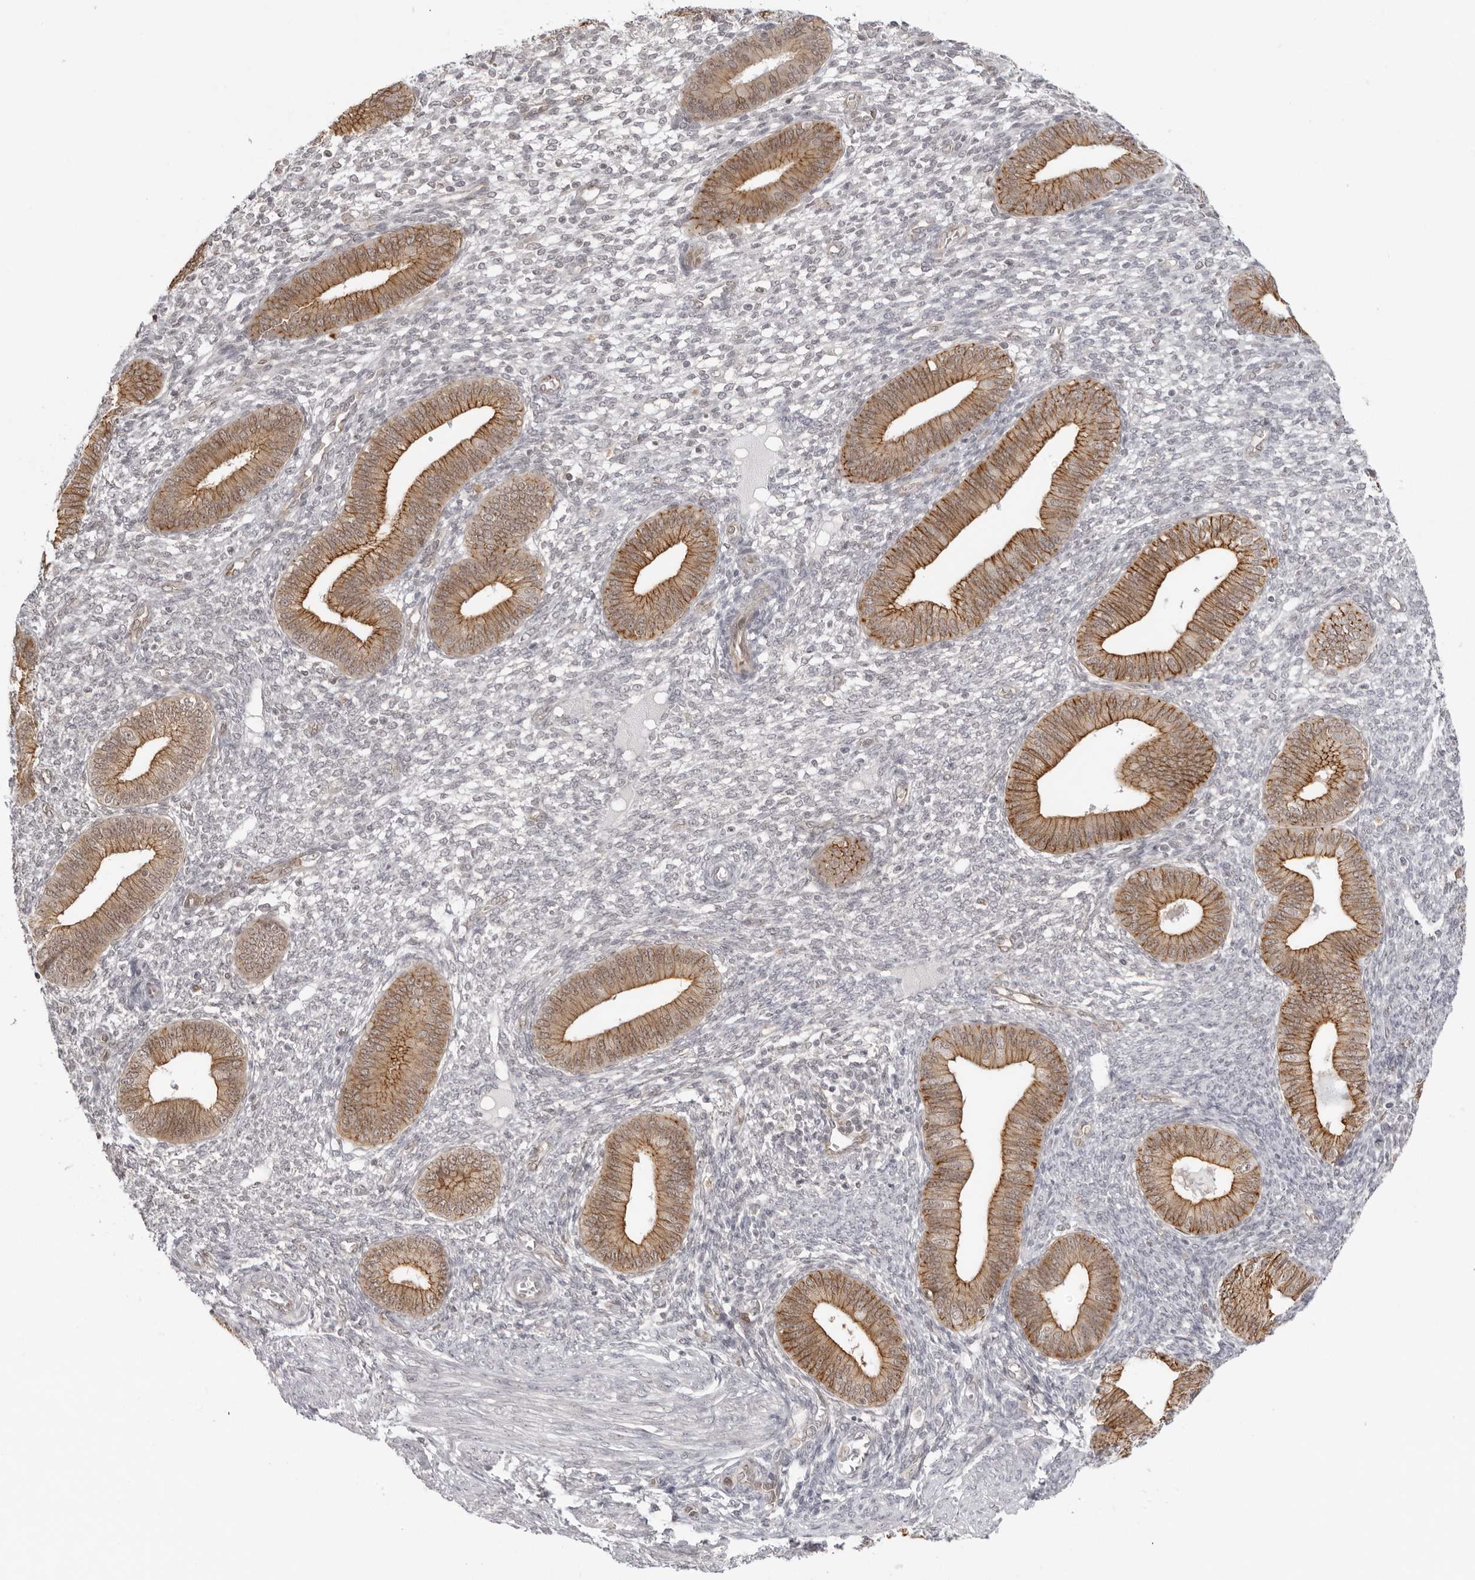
{"staining": {"intensity": "negative", "quantity": "none", "location": "none"}, "tissue": "endometrium", "cell_type": "Cells in endometrial stroma", "image_type": "normal", "snomed": [{"axis": "morphology", "description": "Normal tissue, NOS"}, {"axis": "topography", "description": "Endometrium"}], "caption": "IHC photomicrograph of unremarkable endometrium: human endometrium stained with DAB (3,3'-diaminobenzidine) demonstrates no significant protein expression in cells in endometrial stroma.", "gene": "TRAPPC3", "patient": {"sex": "female", "age": 46}}